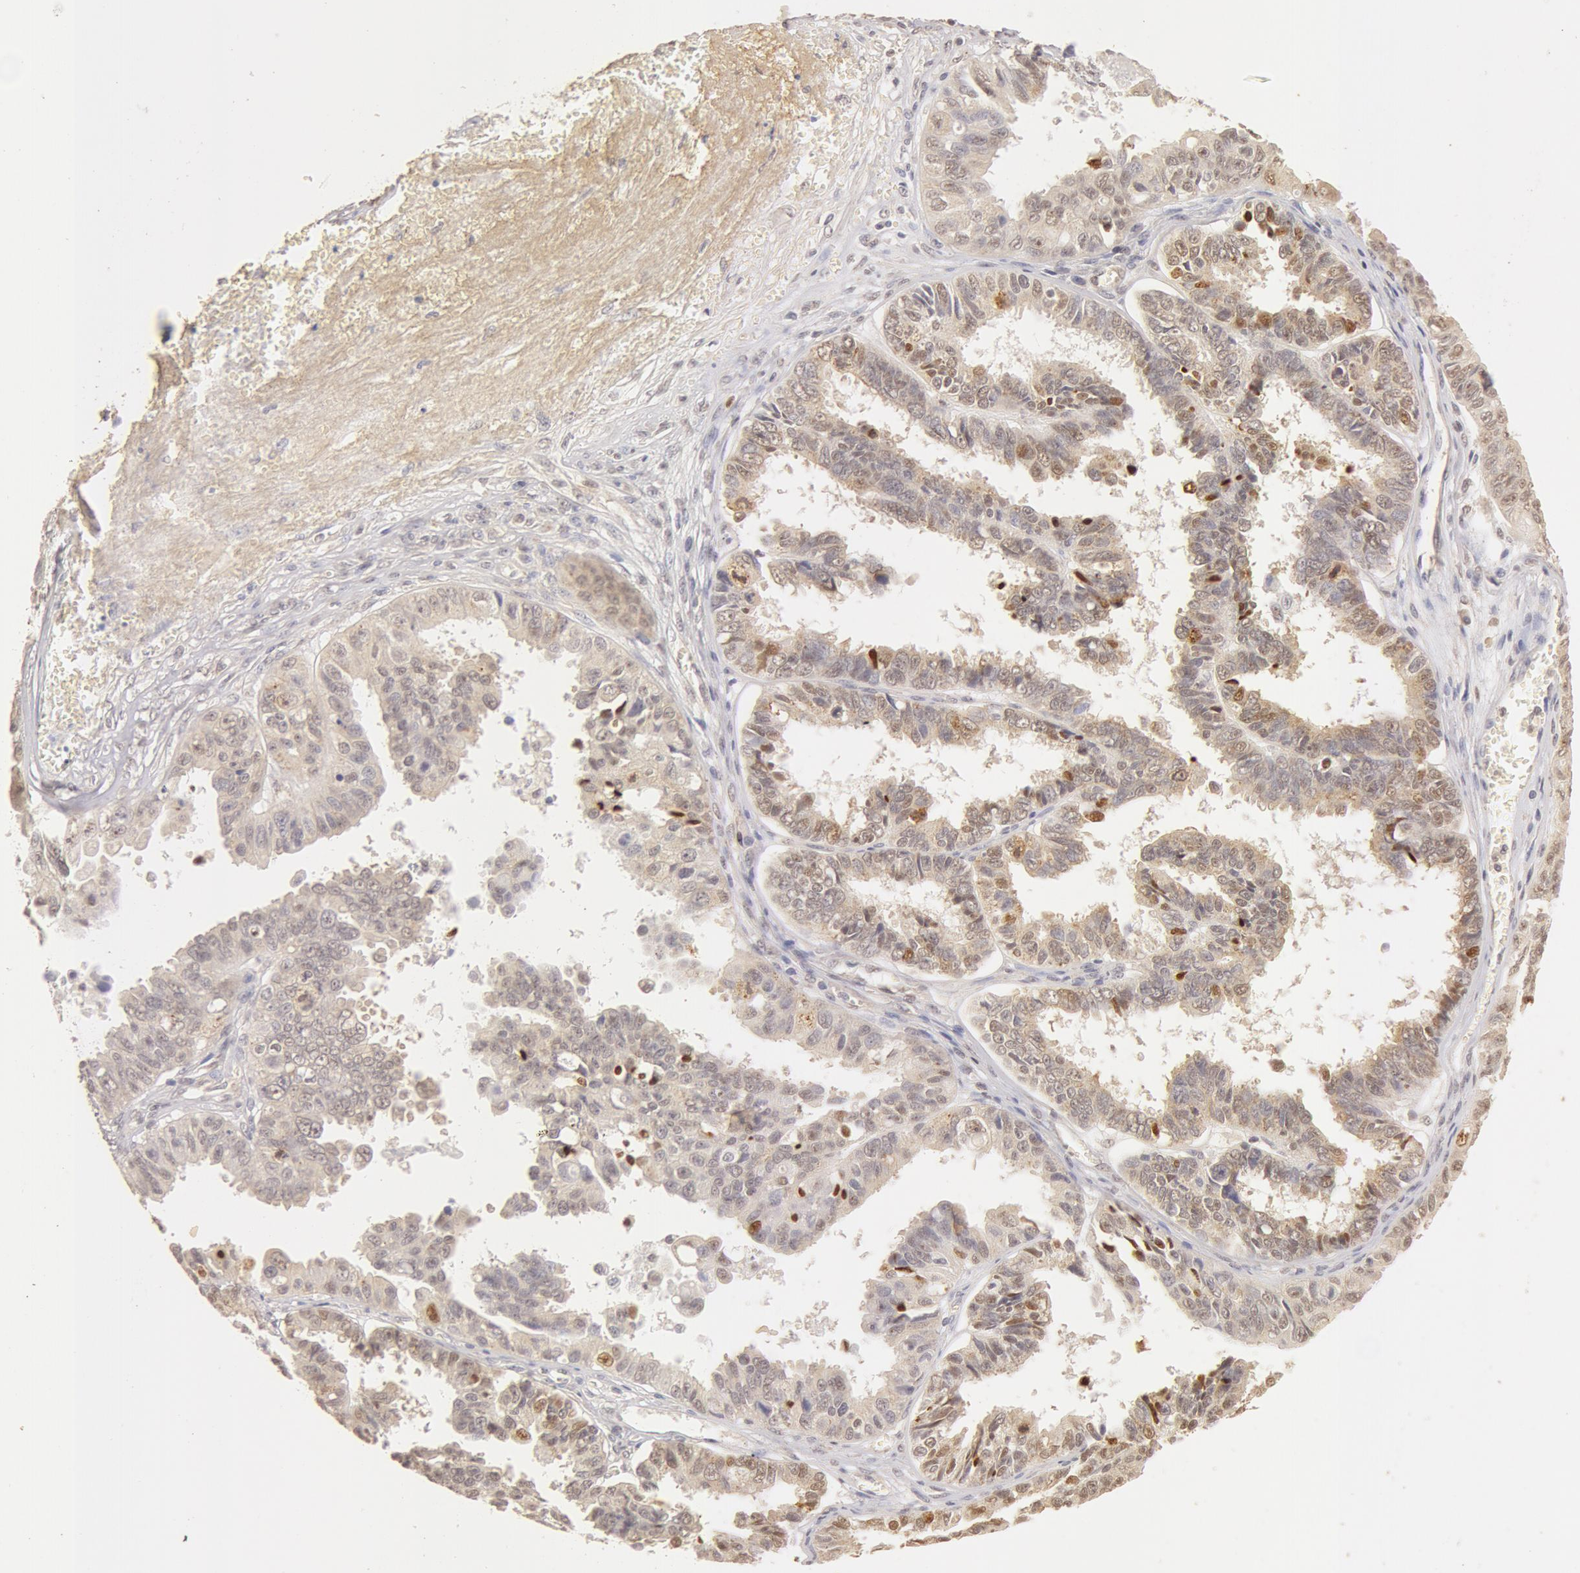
{"staining": {"intensity": "weak", "quantity": ">75%", "location": "cytoplasmic/membranous,nuclear"}, "tissue": "ovarian cancer", "cell_type": "Tumor cells", "image_type": "cancer", "snomed": [{"axis": "morphology", "description": "Carcinoma, endometroid"}, {"axis": "topography", "description": "Ovary"}], "caption": "IHC staining of ovarian endometroid carcinoma, which shows low levels of weak cytoplasmic/membranous and nuclear staining in about >75% of tumor cells indicating weak cytoplasmic/membranous and nuclear protein expression. The staining was performed using DAB (brown) for protein detection and nuclei were counterstained in hematoxylin (blue).", "gene": "SNRNP70", "patient": {"sex": "female", "age": 85}}